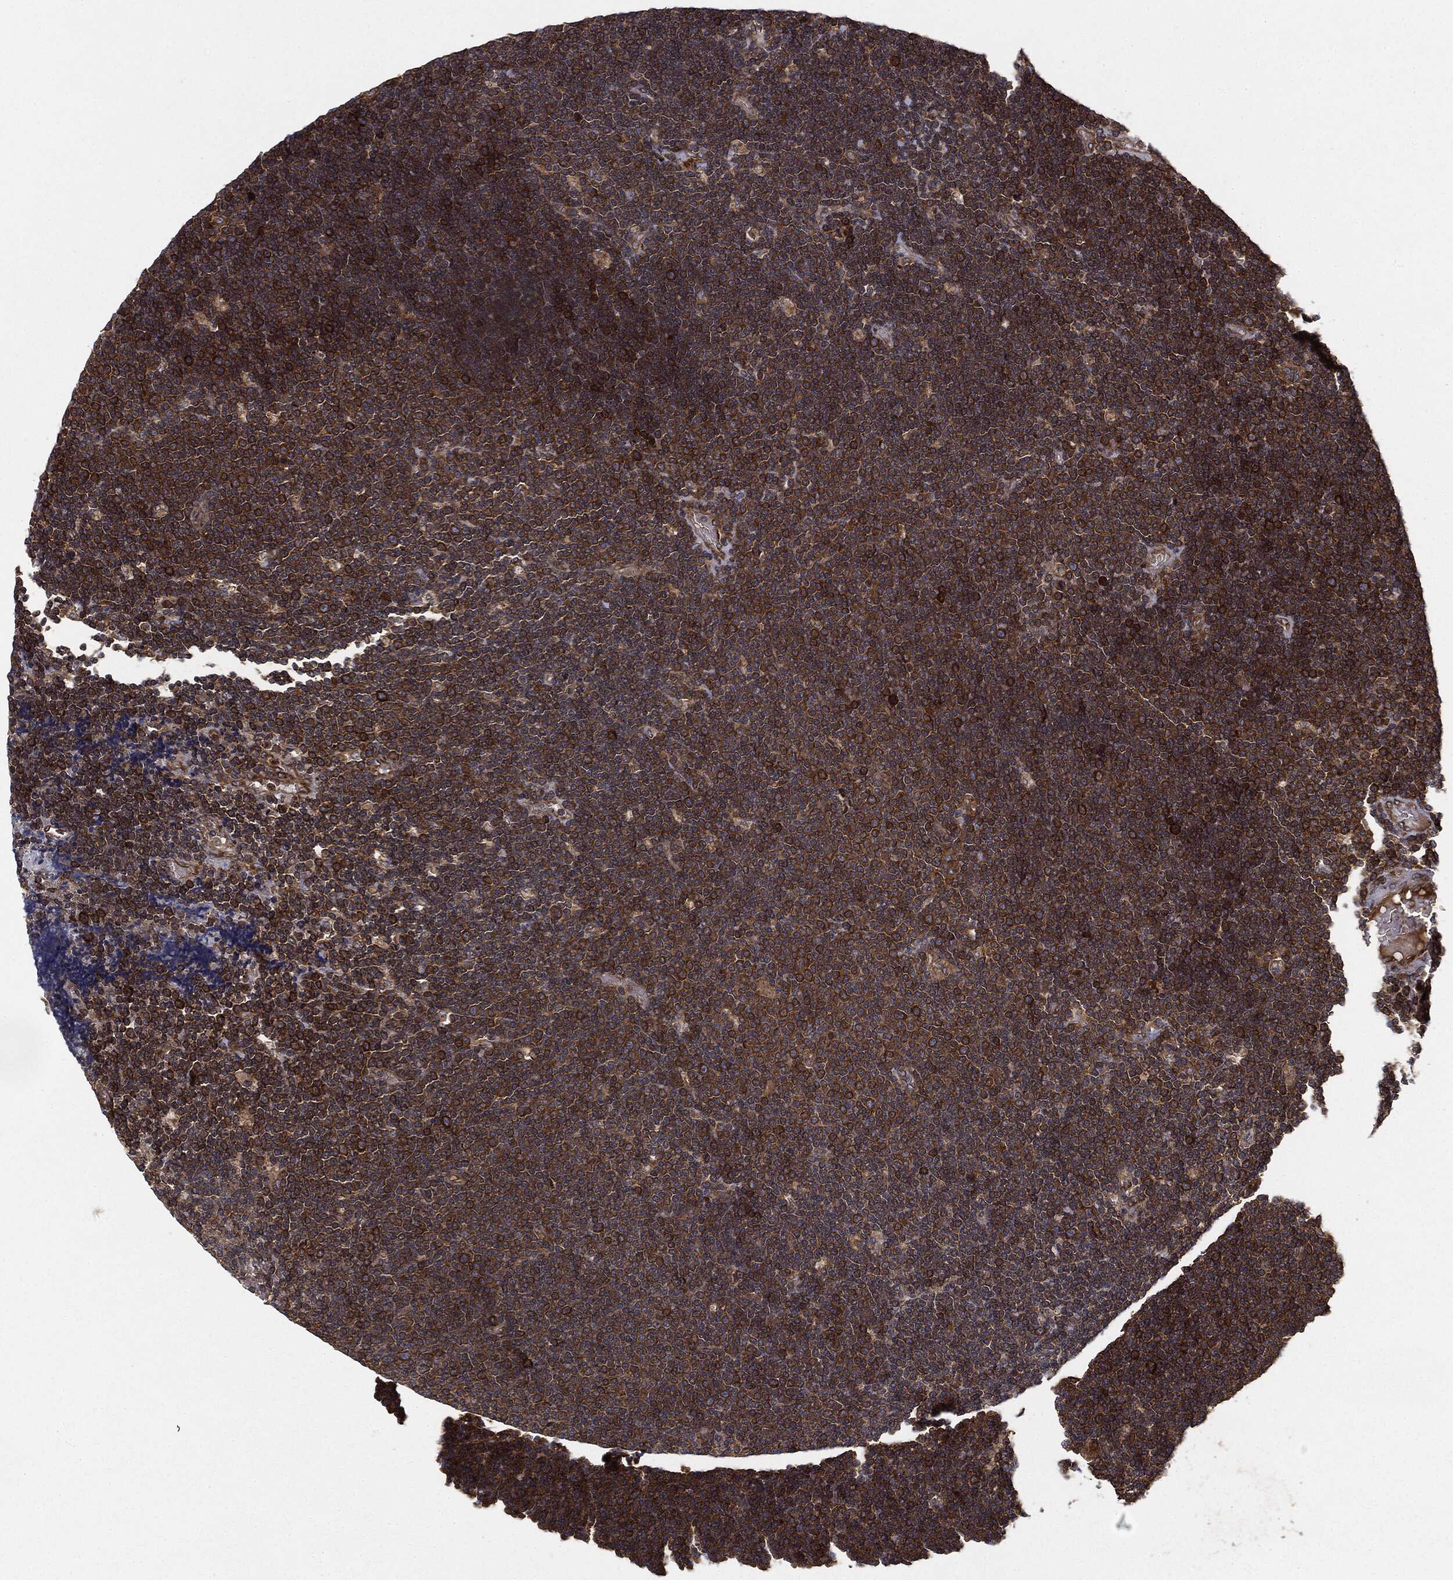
{"staining": {"intensity": "moderate", "quantity": ">75%", "location": "cytoplasmic/membranous"}, "tissue": "lymphoma", "cell_type": "Tumor cells", "image_type": "cancer", "snomed": [{"axis": "morphology", "description": "Malignant lymphoma, non-Hodgkin's type, Low grade"}, {"axis": "topography", "description": "Brain"}], "caption": "Immunohistochemical staining of malignant lymphoma, non-Hodgkin's type (low-grade) exhibits medium levels of moderate cytoplasmic/membranous expression in approximately >75% of tumor cells.", "gene": "EIF2AK2", "patient": {"sex": "female", "age": 66}}